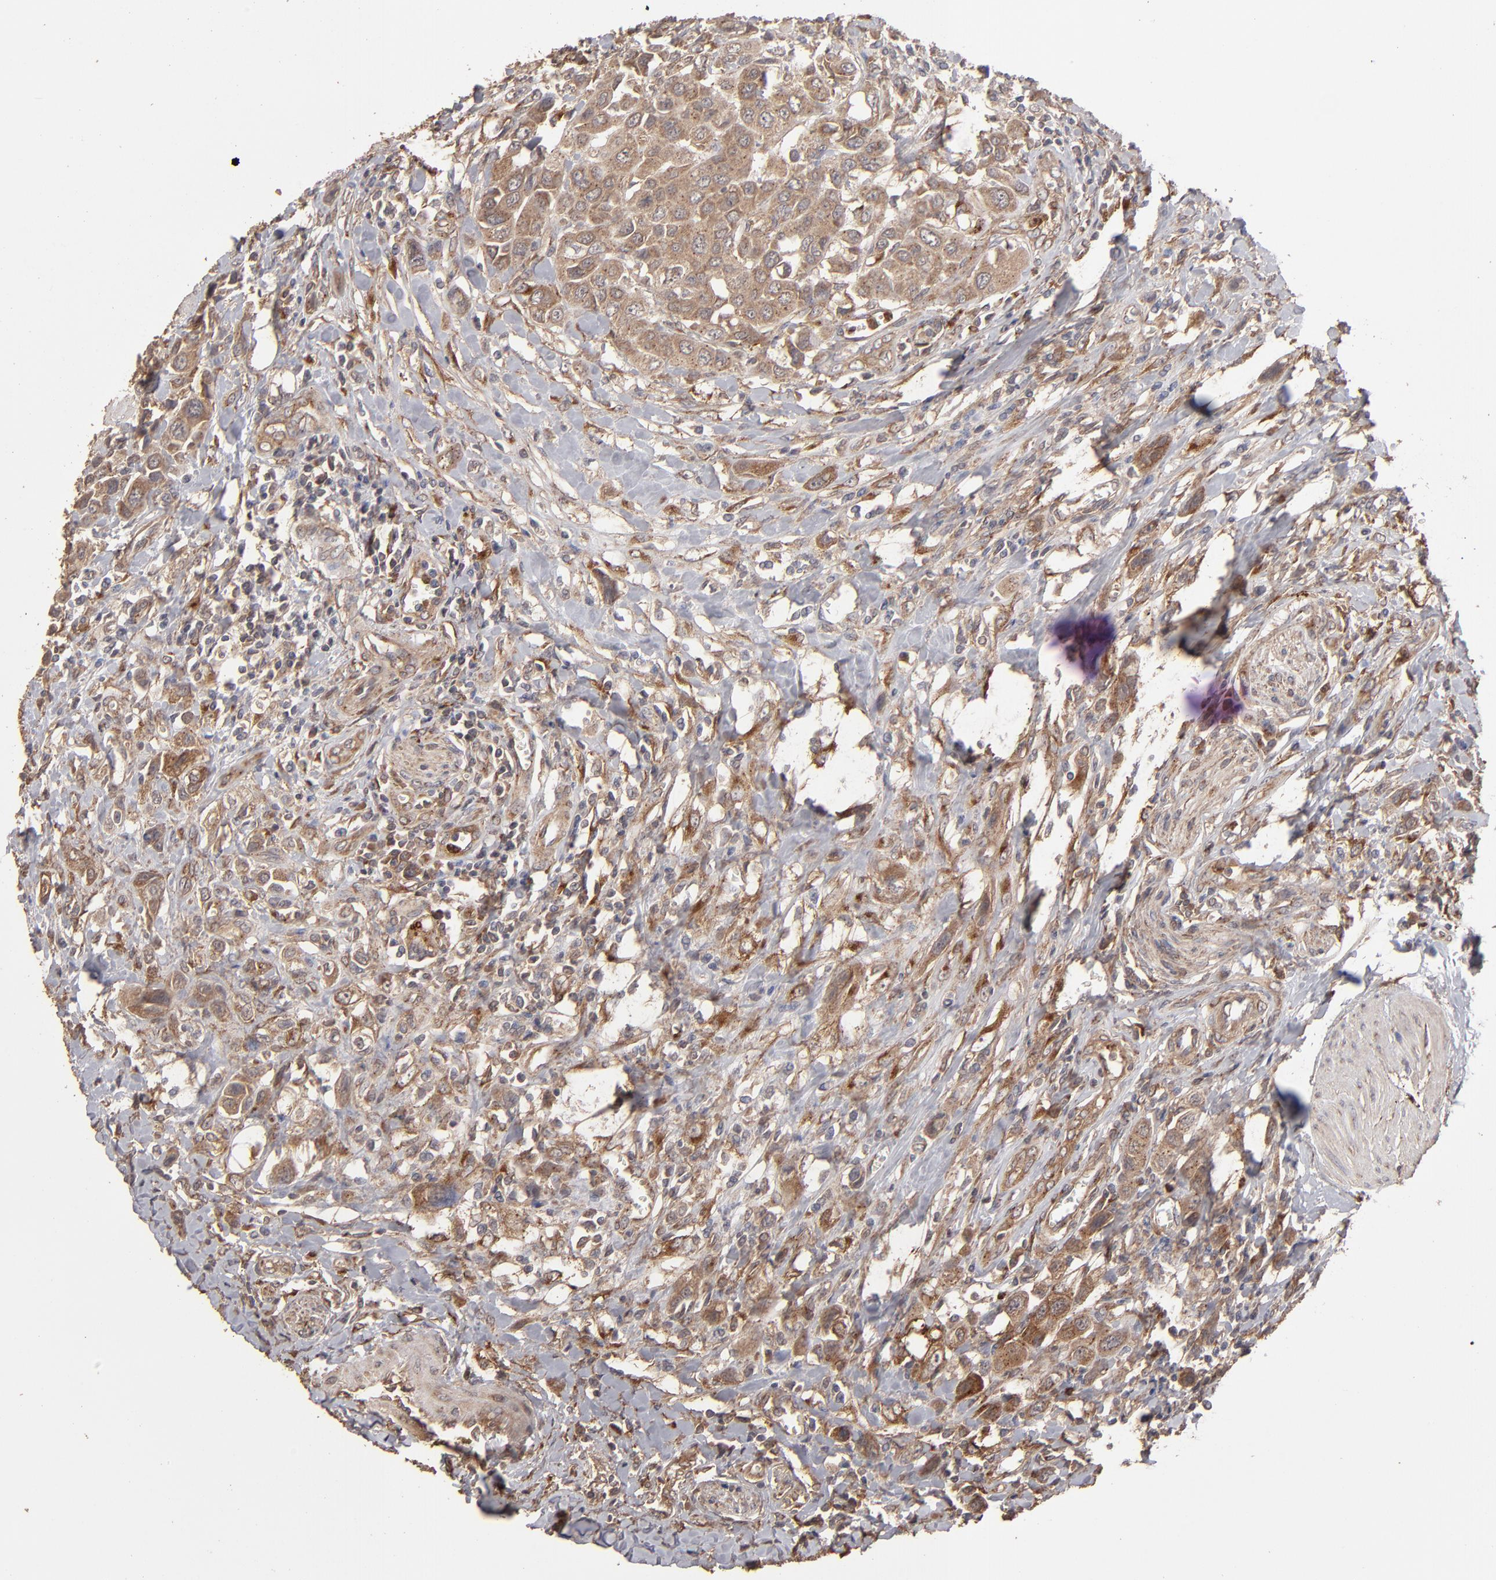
{"staining": {"intensity": "moderate", "quantity": ">75%", "location": "cytoplasmic/membranous"}, "tissue": "urothelial cancer", "cell_type": "Tumor cells", "image_type": "cancer", "snomed": [{"axis": "morphology", "description": "Urothelial carcinoma, High grade"}, {"axis": "topography", "description": "Urinary bladder"}], "caption": "Tumor cells show medium levels of moderate cytoplasmic/membranous staining in about >75% of cells in human urothelial cancer. Using DAB (brown) and hematoxylin (blue) stains, captured at high magnification using brightfield microscopy.", "gene": "MMP2", "patient": {"sex": "male", "age": 50}}